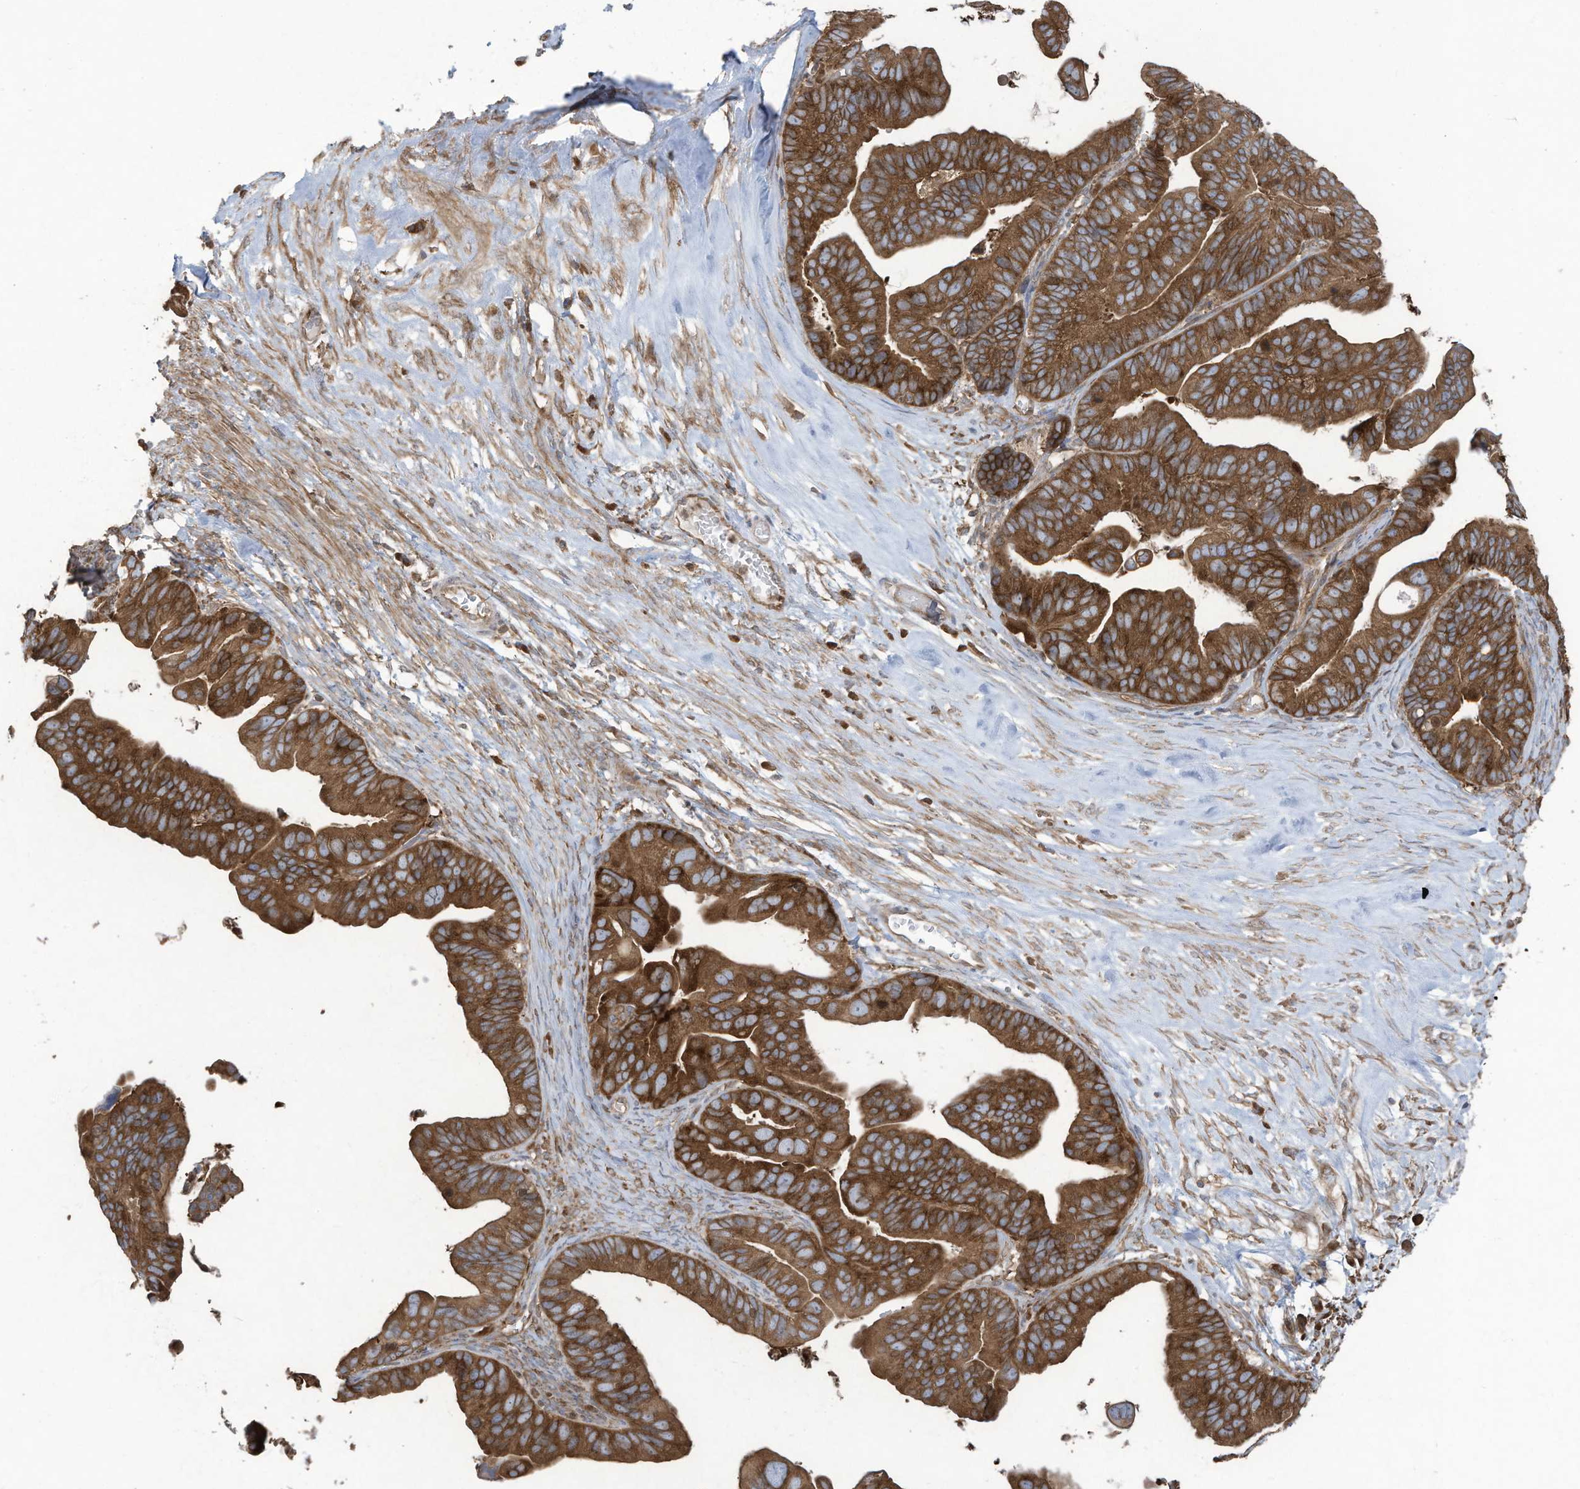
{"staining": {"intensity": "moderate", "quantity": ">75%", "location": "cytoplasmic/membranous"}, "tissue": "ovarian cancer", "cell_type": "Tumor cells", "image_type": "cancer", "snomed": [{"axis": "morphology", "description": "Cystadenocarcinoma, serous, NOS"}, {"axis": "topography", "description": "Ovary"}], "caption": "IHC of human ovarian serous cystadenocarcinoma displays medium levels of moderate cytoplasmic/membranous positivity in approximately >75% of tumor cells. The staining was performed using DAB (3,3'-diaminobenzidine), with brown indicating positive protein expression. Nuclei are stained blue with hematoxylin.", "gene": "OLA1", "patient": {"sex": "female", "age": 56}}